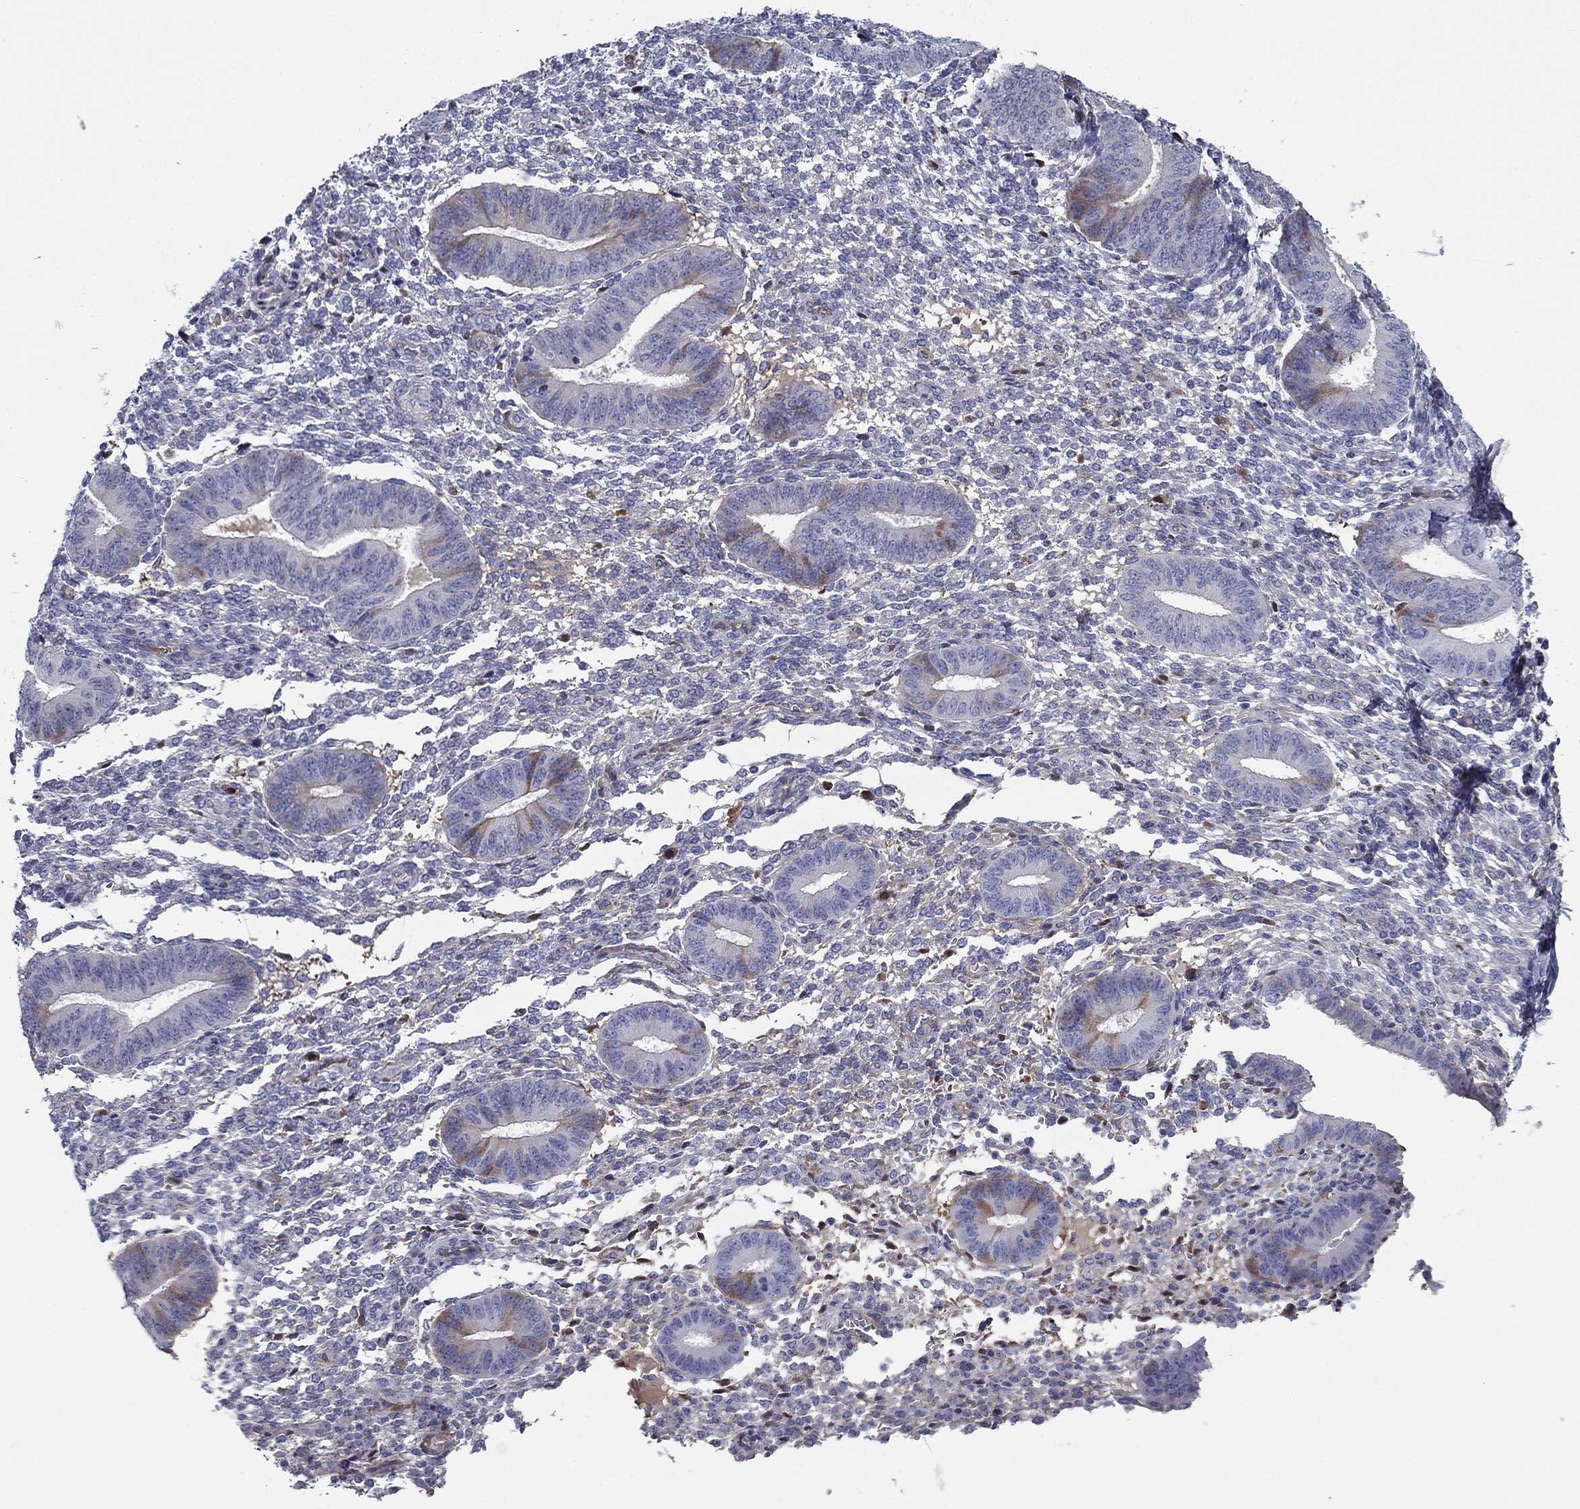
{"staining": {"intensity": "negative", "quantity": "none", "location": "none"}, "tissue": "endometrium", "cell_type": "Cells in endometrial stroma", "image_type": "normal", "snomed": [{"axis": "morphology", "description": "Normal tissue, NOS"}, {"axis": "topography", "description": "Endometrium"}], "caption": "This is an immunohistochemistry image of normal endometrium. There is no staining in cells in endometrial stroma.", "gene": "CPLX4", "patient": {"sex": "female", "age": 47}}